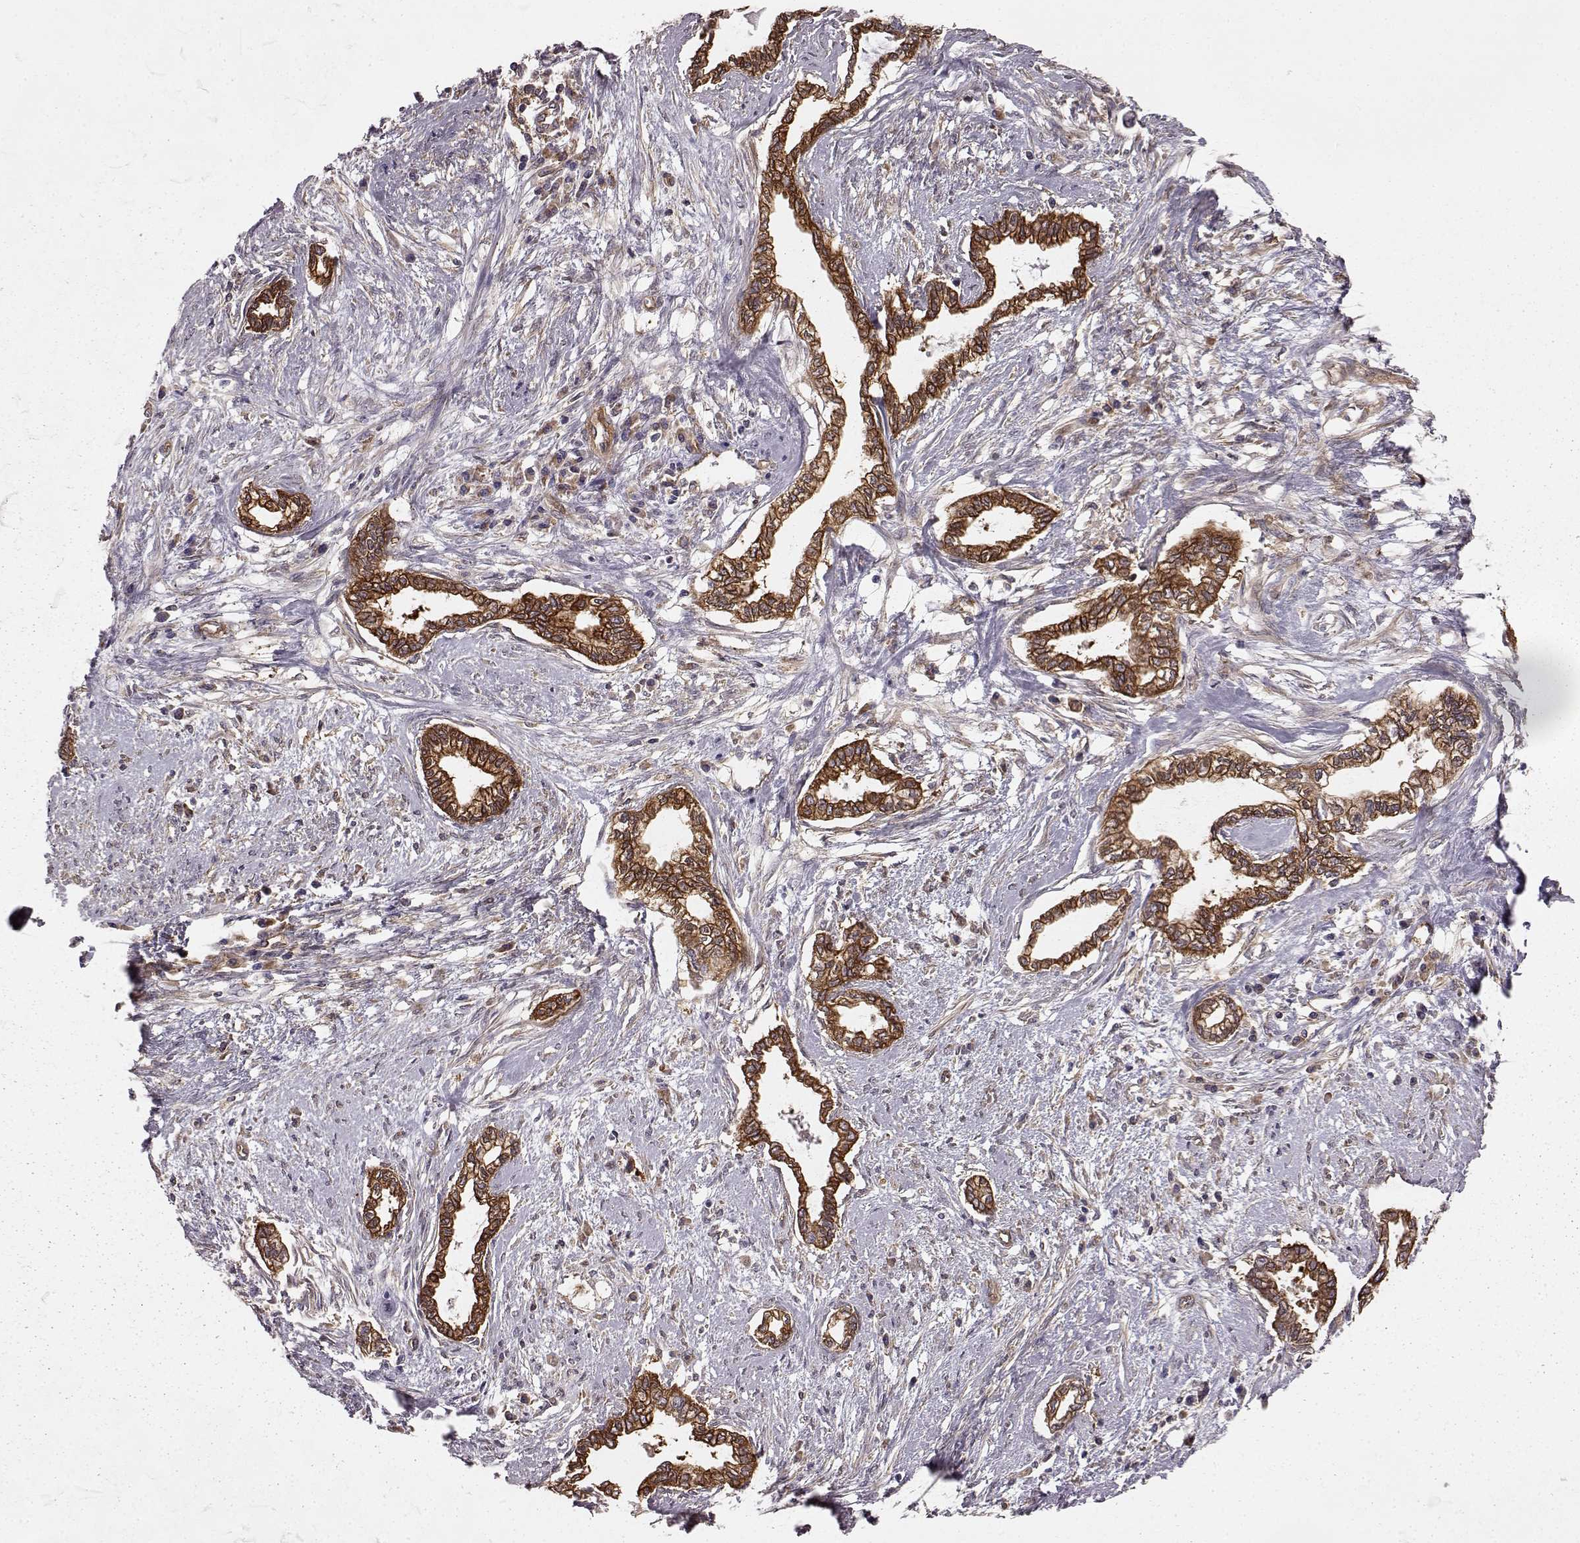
{"staining": {"intensity": "strong", "quantity": ">75%", "location": "cytoplasmic/membranous"}, "tissue": "cervical cancer", "cell_type": "Tumor cells", "image_type": "cancer", "snomed": [{"axis": "morphology", "description": "Adenocarcinoma, NOS"}, {"axis": "topography", "description": "Cervix"}], "caption": "Approximately >75% of tumor cells in adenocarcinoma (cervical) demonstrate strong cytoplasmic/membranous protein positivity as visualized by brown immunohistochemical staining.", "gene": "RABGAP1", "patient": {"sex": "female", "age": 62}}